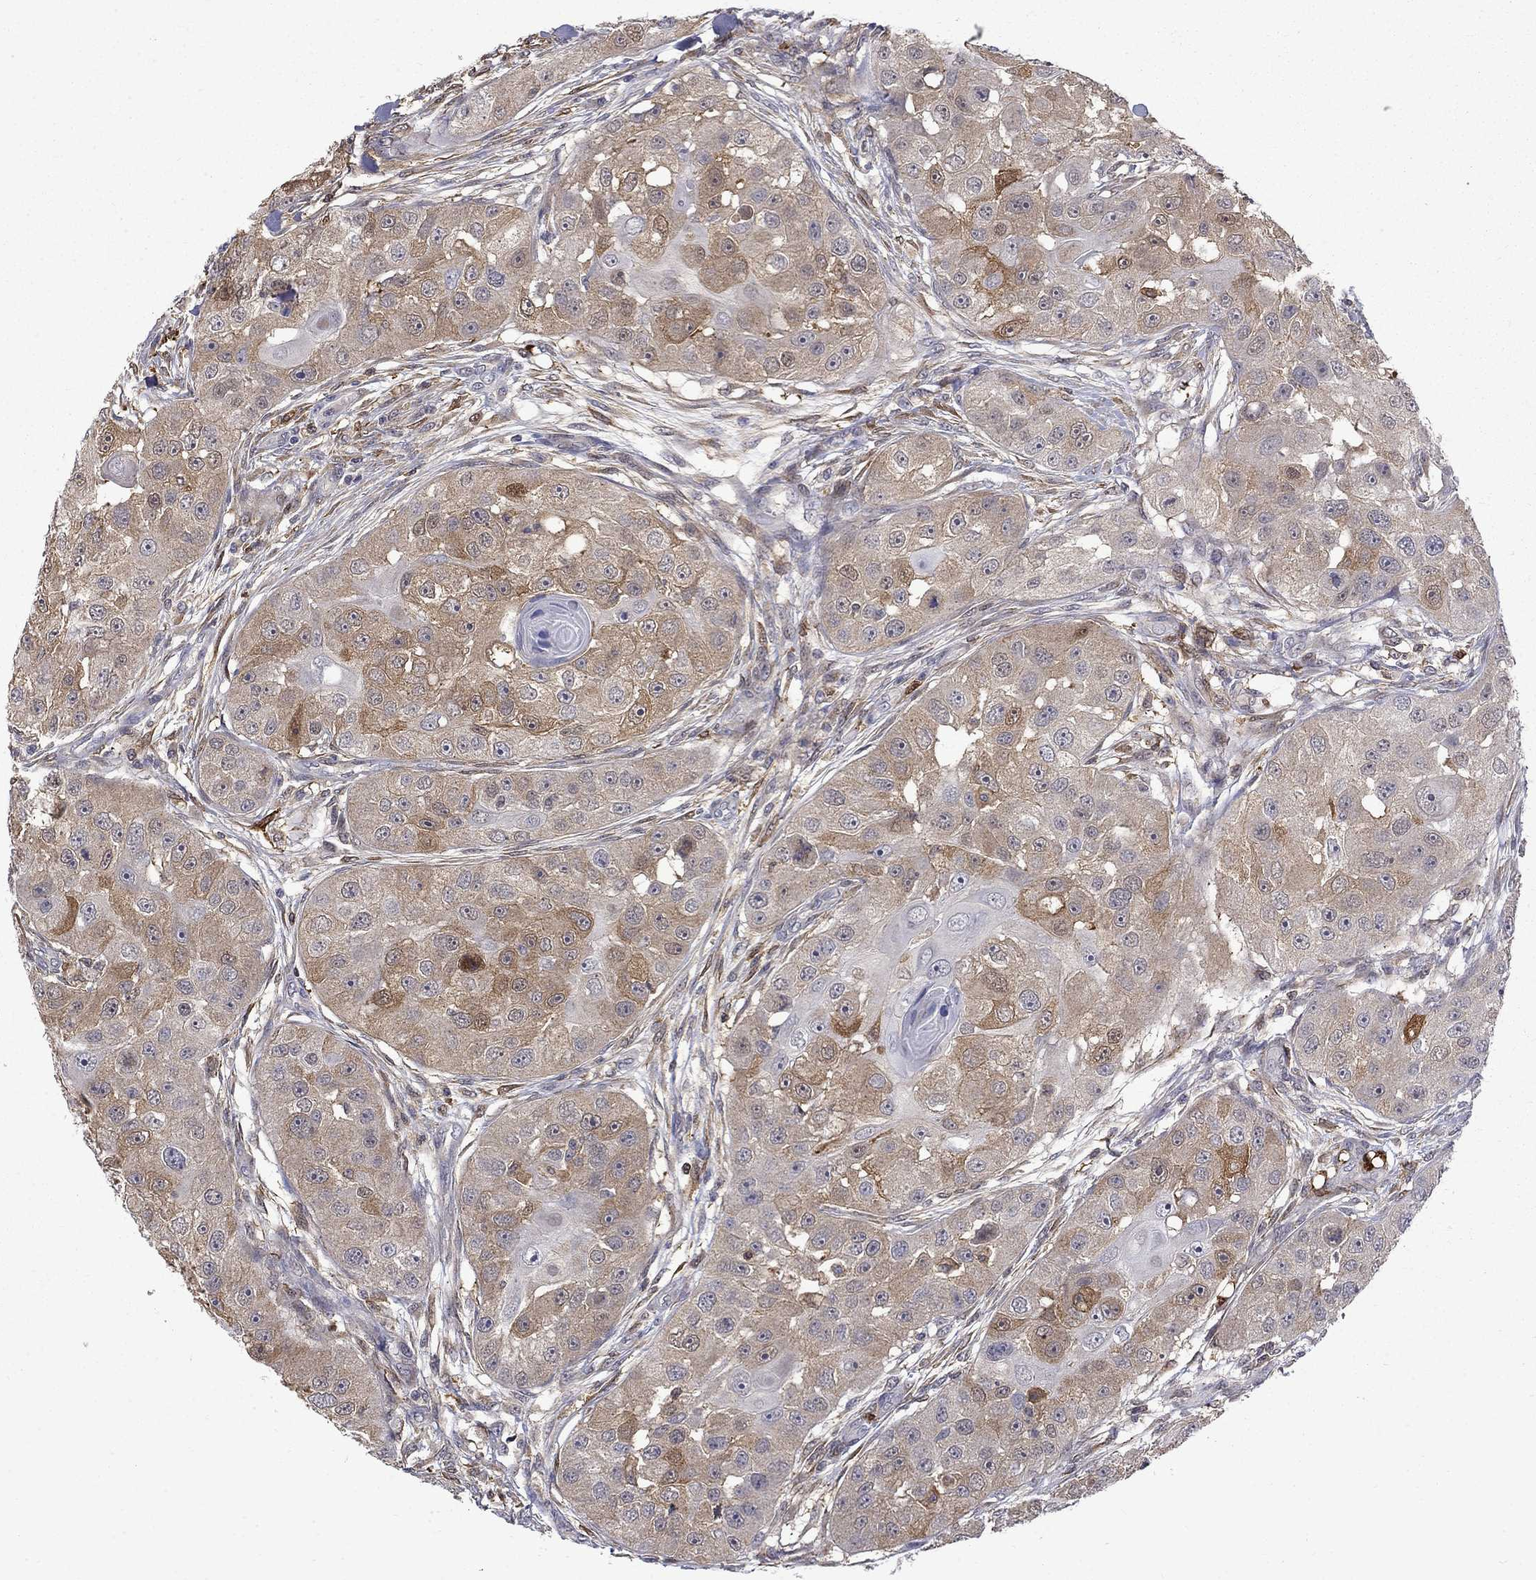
{"staining": {"intensity": "strong", "quantity": "25%-75%", "location": "cytoplasmic/membranous"}, "tissue": "head and neck cancer", "cell_type": "Tumor cells", "image_type": "cancer", "snomed": [{"axis": "morphology", "description": "Squamous cell carcinoma, NOS"}, {"axis": "topography", "description": "Head-Neck"}], "caption": "A high amount of strong cytoplasmic/membranous positivity is identified in about 25%-75% of tumor cells in head and neck squamous cell carcinoma tissue.", "gene": "PCBP3", "patient": {"sex": "male", "age": 51}}